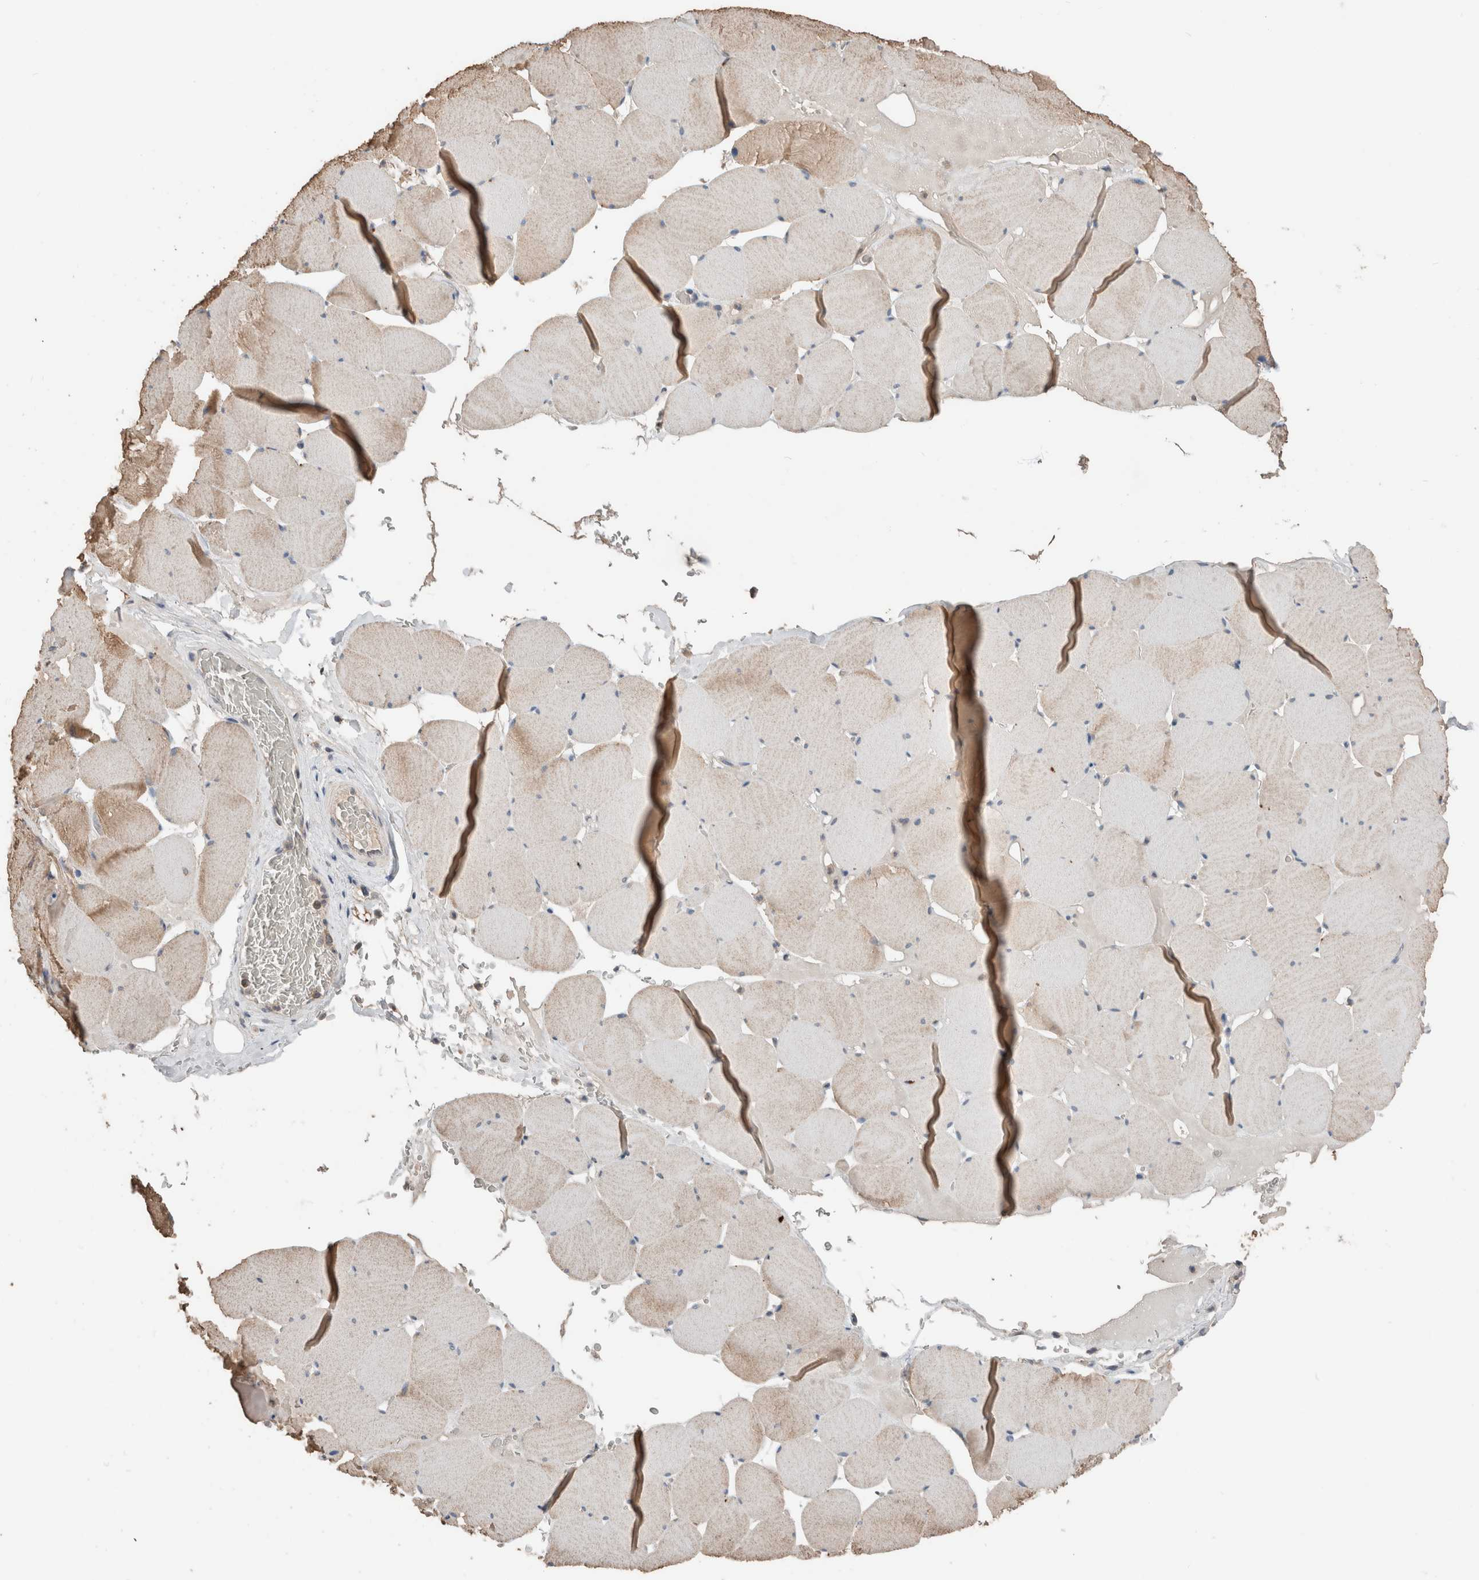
{"staining": {"intensity": "weak", "quantity": "25%-75%", "location": "cytoplasmic/membranous"}, "tissue": "skeletal muscle", "cell_type": "Myocytes", "image_type": "normal", "snomed": [{"axis": "morphology", "description": "Normal tissue, NOS"}, {"axis": "topography", "description": "Skeletal muscle"}], "caption": "Skeletal muscle stained with IHC exhibits weak cytoplasmic/membranous expression in about 25%-75% of myocytes. Ihc stains the protein of interest in brown and the nuclei are stained blue.", "gene": "ERAP2", "patient": {"sex": "male", "age": 62}}